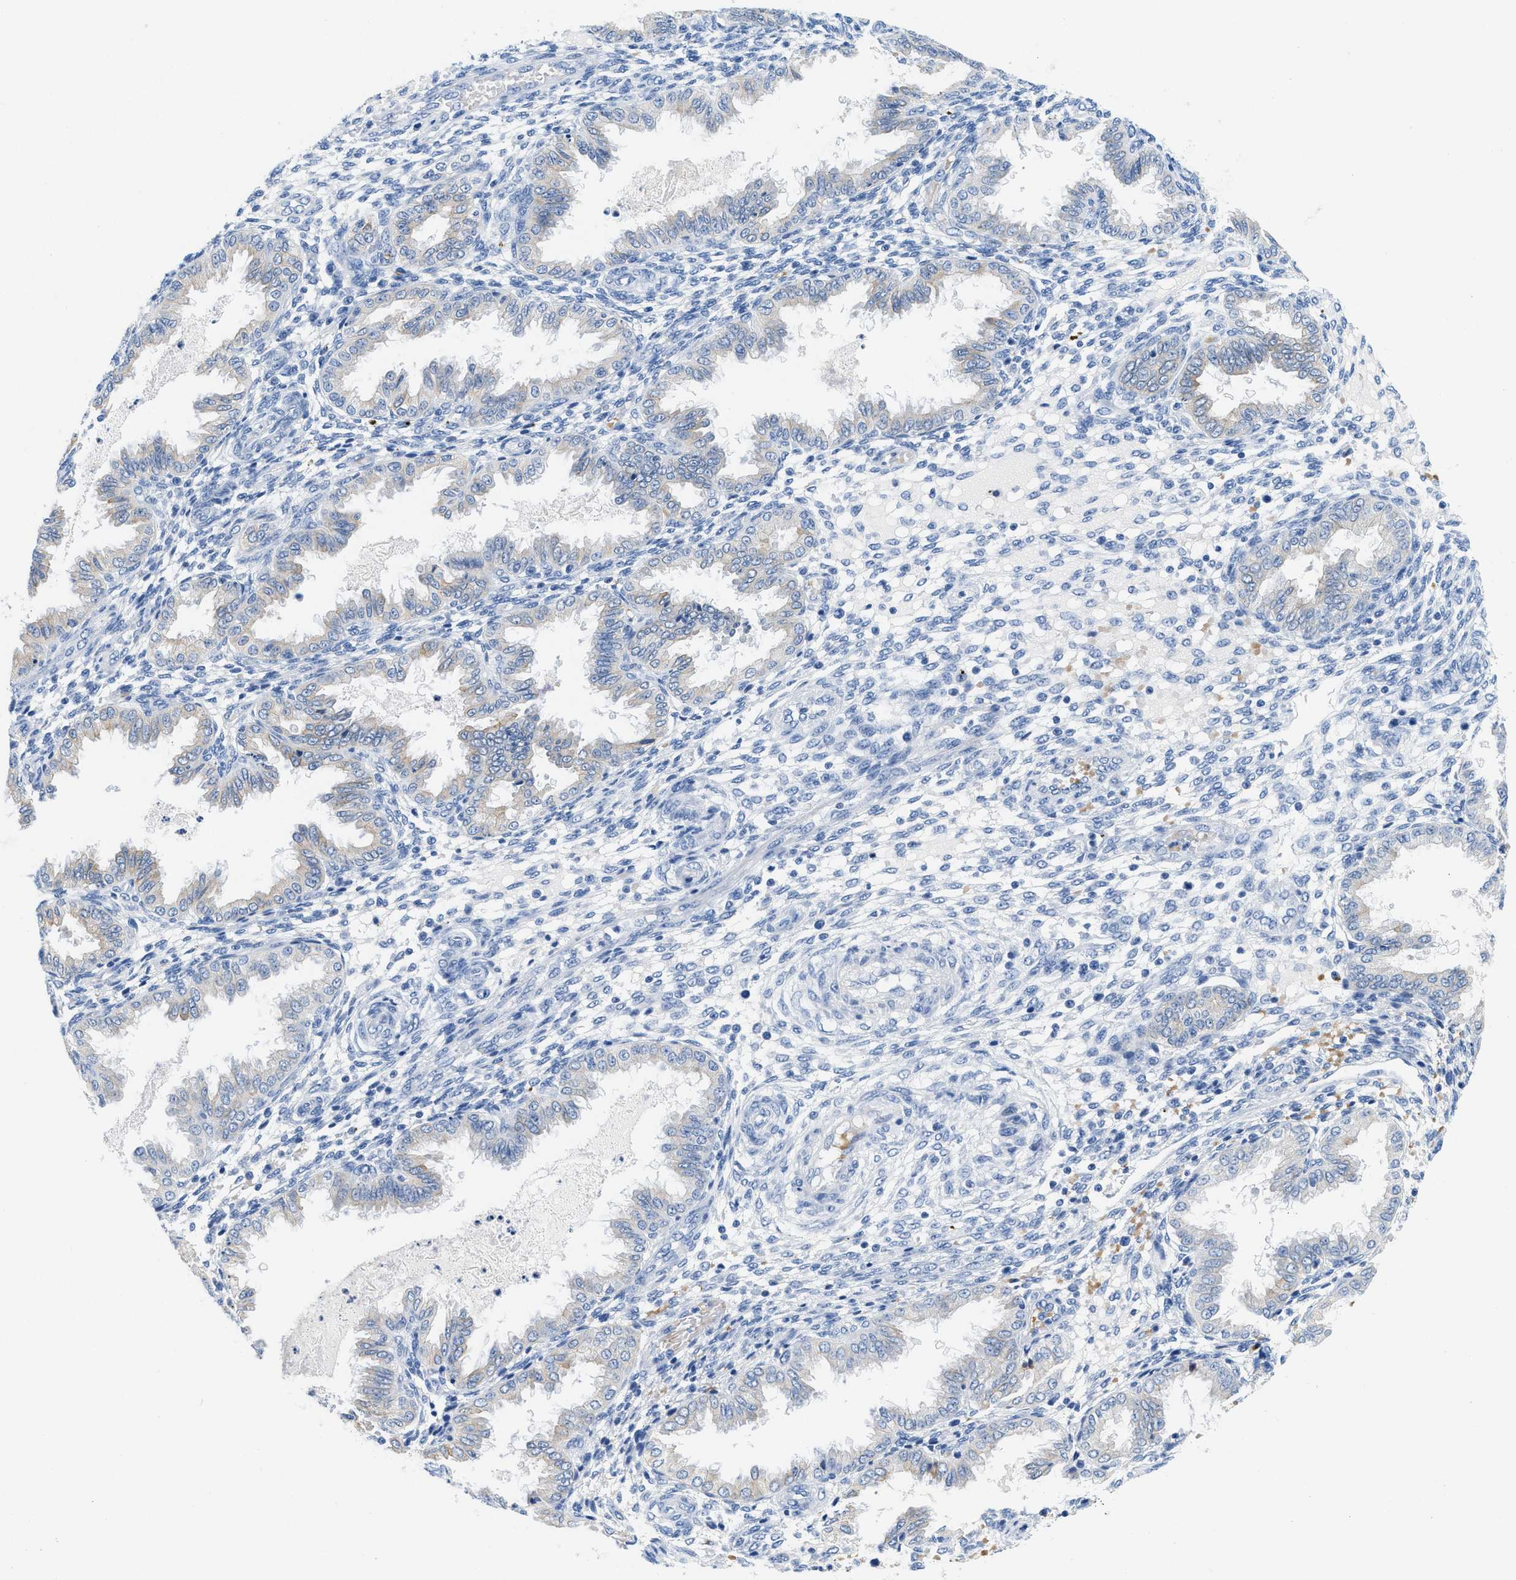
{"staining": {"intensity": "negative", "quantity": "none", "location": "none"}, "tissue": "endometrium", "cell_type": "Cells in endometrial stroma", "image_type": "normal", "snomed": [{"axis": "morphology", "description": "Normal tissue, NOS"}, {"axis": "topography", "description": "Endometrium"}], "caption": "Immunohistochemistry (IHC) of benign endometrium demonstrates no staining in cells in endometrial stroma.", "gene": "BPGM", "patient": {"sex": "female", "age": 33}}